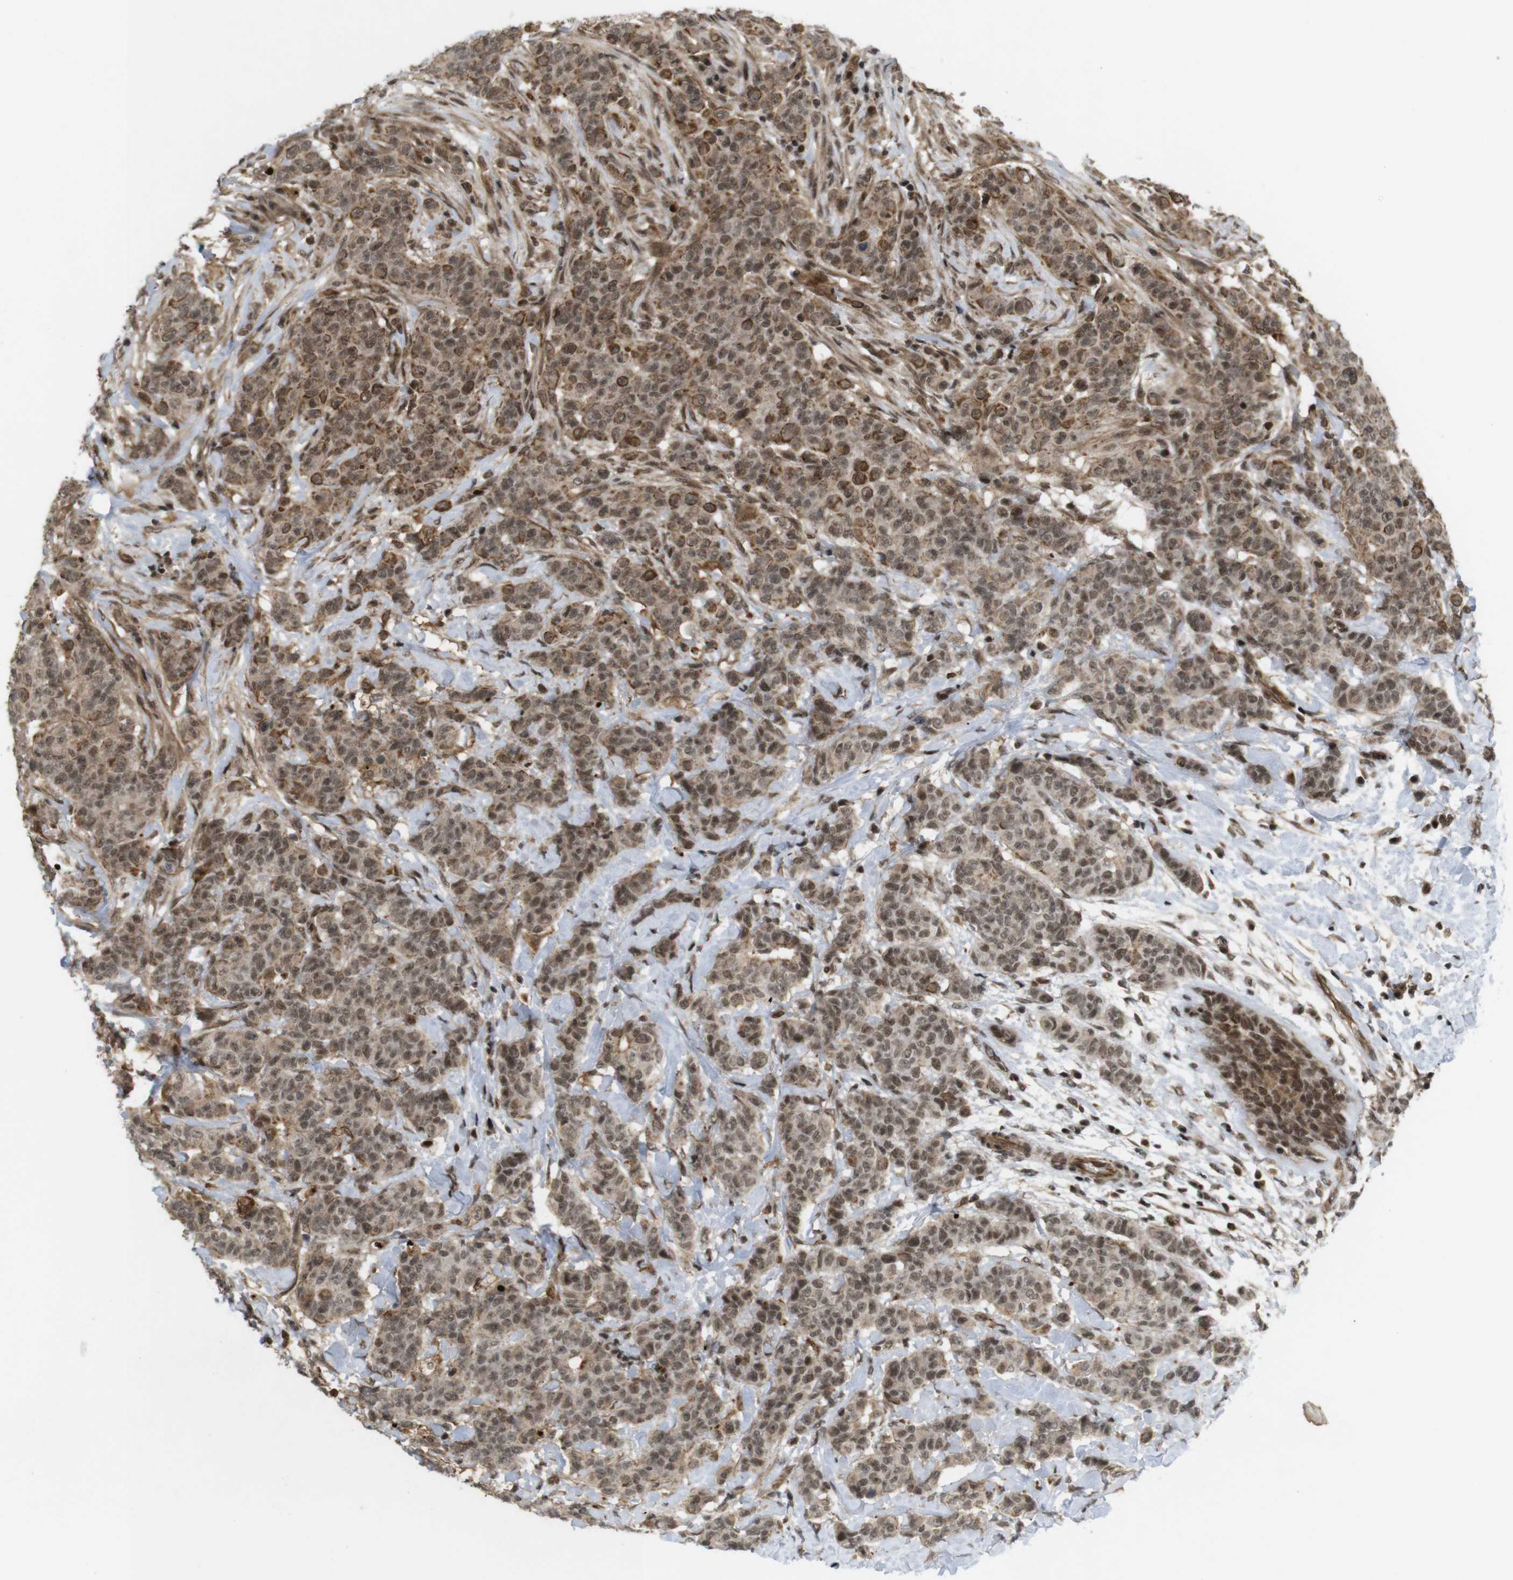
{"staining": {"intensity": "moderate", "quantity": ">75%", "location": "cytoplasmic/membranous,nuclear"}, "tissue": "breast cancer", "cell_type": "Tumor cells", "image_type": "cancer", "snomed": [{"axis": "morphology", "description": "Normal tissue, NOS"}, {"axis": "morphology", "description": "Duct carcinoma"}, {"axis": "topography", "description": "Breast"}], "caption": "Breast cancer was stained to show a protein in brown. There is medium levels of moderate cytoplasmic/membranous and nuclear staining in approximately >75% of tumor cells.", "gene": "SP2", "patient": {"sex": "female", "age": 40}}